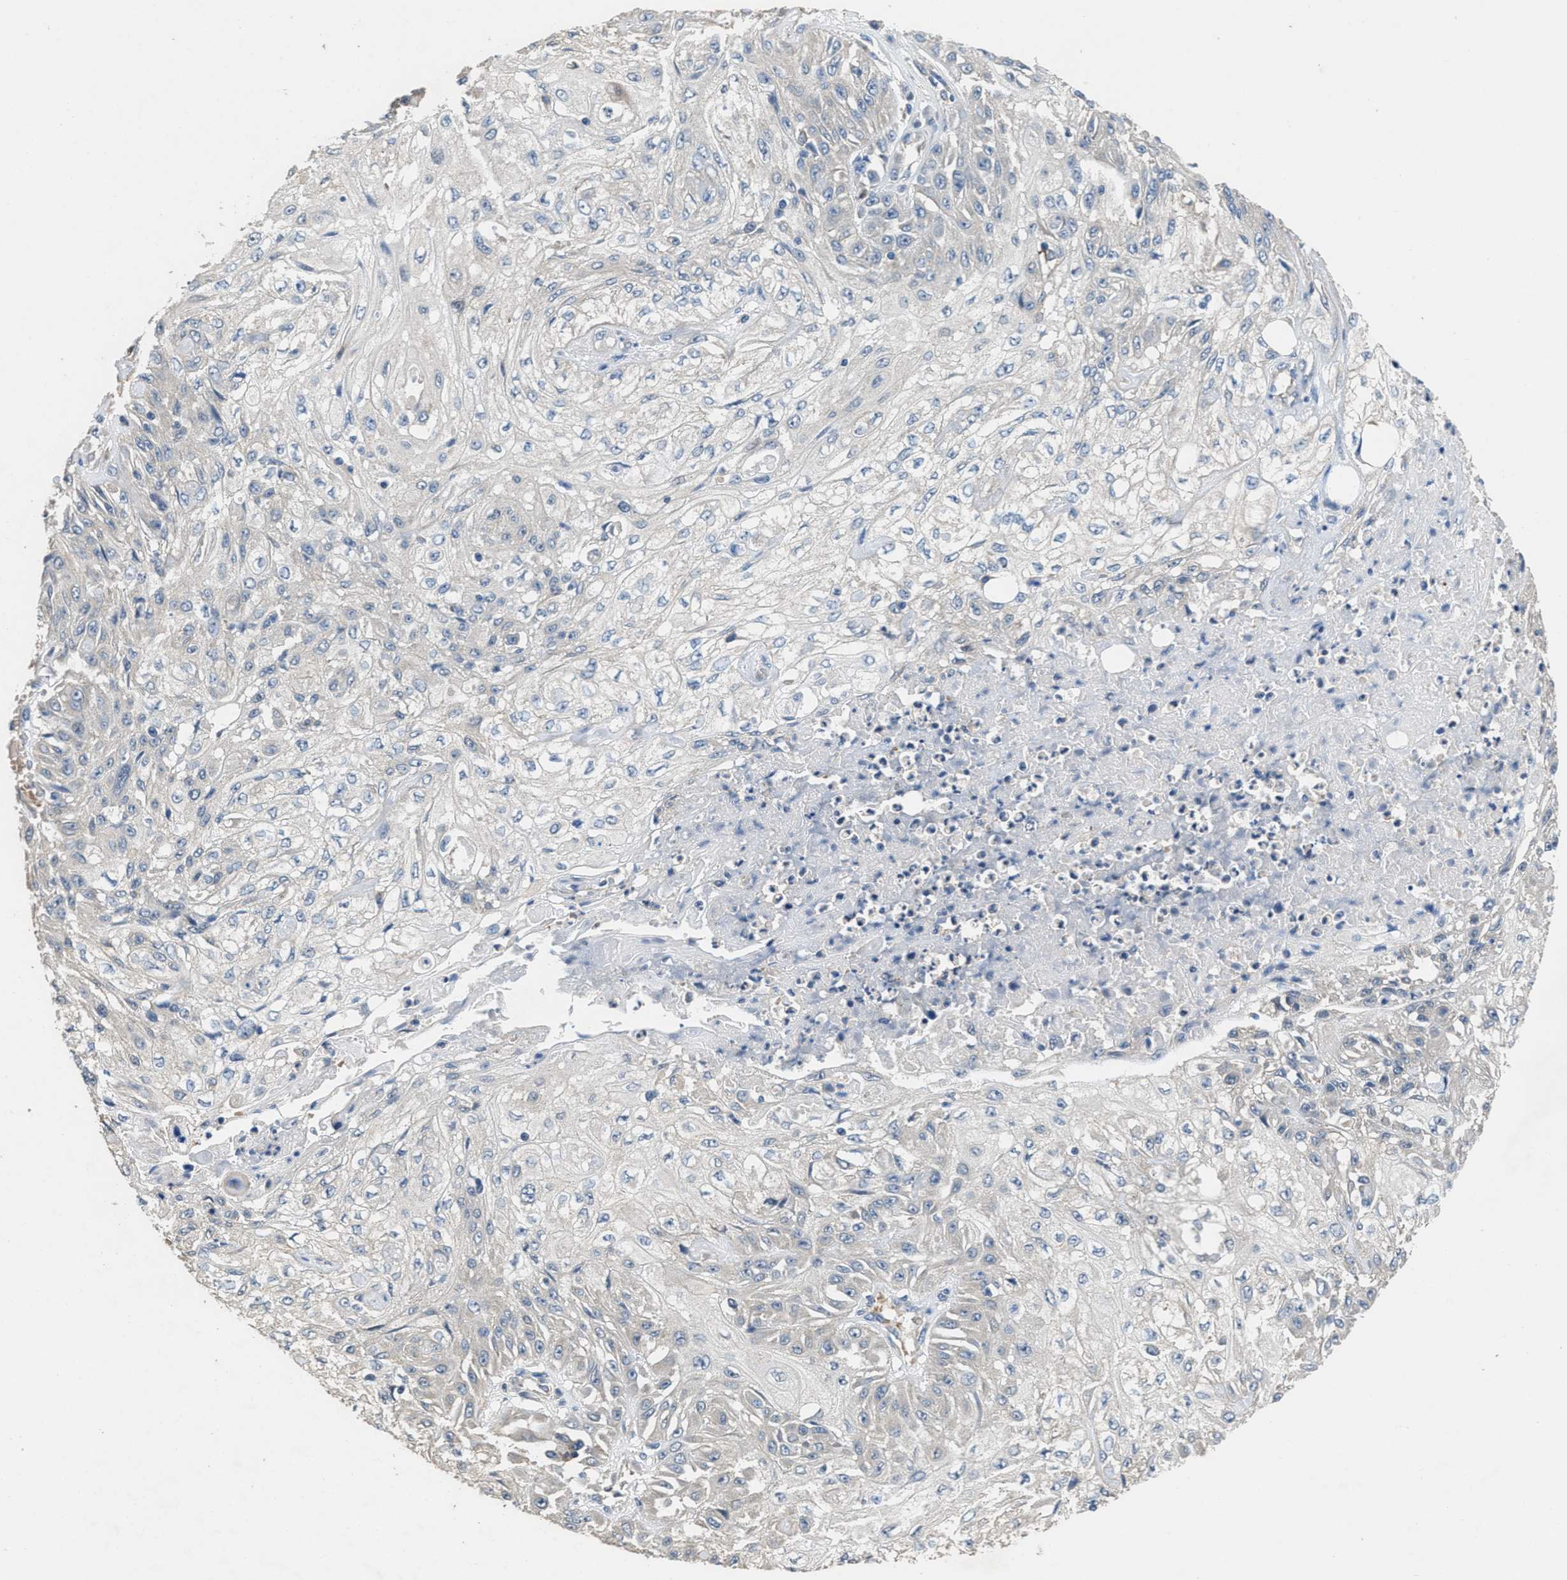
{"staining": {"intensity": "negative", "quantity": "none", "location": "none"}, "tissue": "skin cancer", "cell_type": "Tumor cells", "image_type": "cancer", "snomed": [{"axis": "morphology", "description": "Squamous cell carcinoma, NOS"}, {"axis": "morphology", "description": "Squamous cell carcinoma, metastatic, NOS"}, {"axis": "topography", "description": "Skin"}, {"axis": "topography", "description": "Lymph node"}], "caption": "Human skin cancer stained for a protein using immunohistochemistry exhibits no positivity in tumor cells.", "gene": "DGKE", "patient": {"sex": "male", "age": 75}}